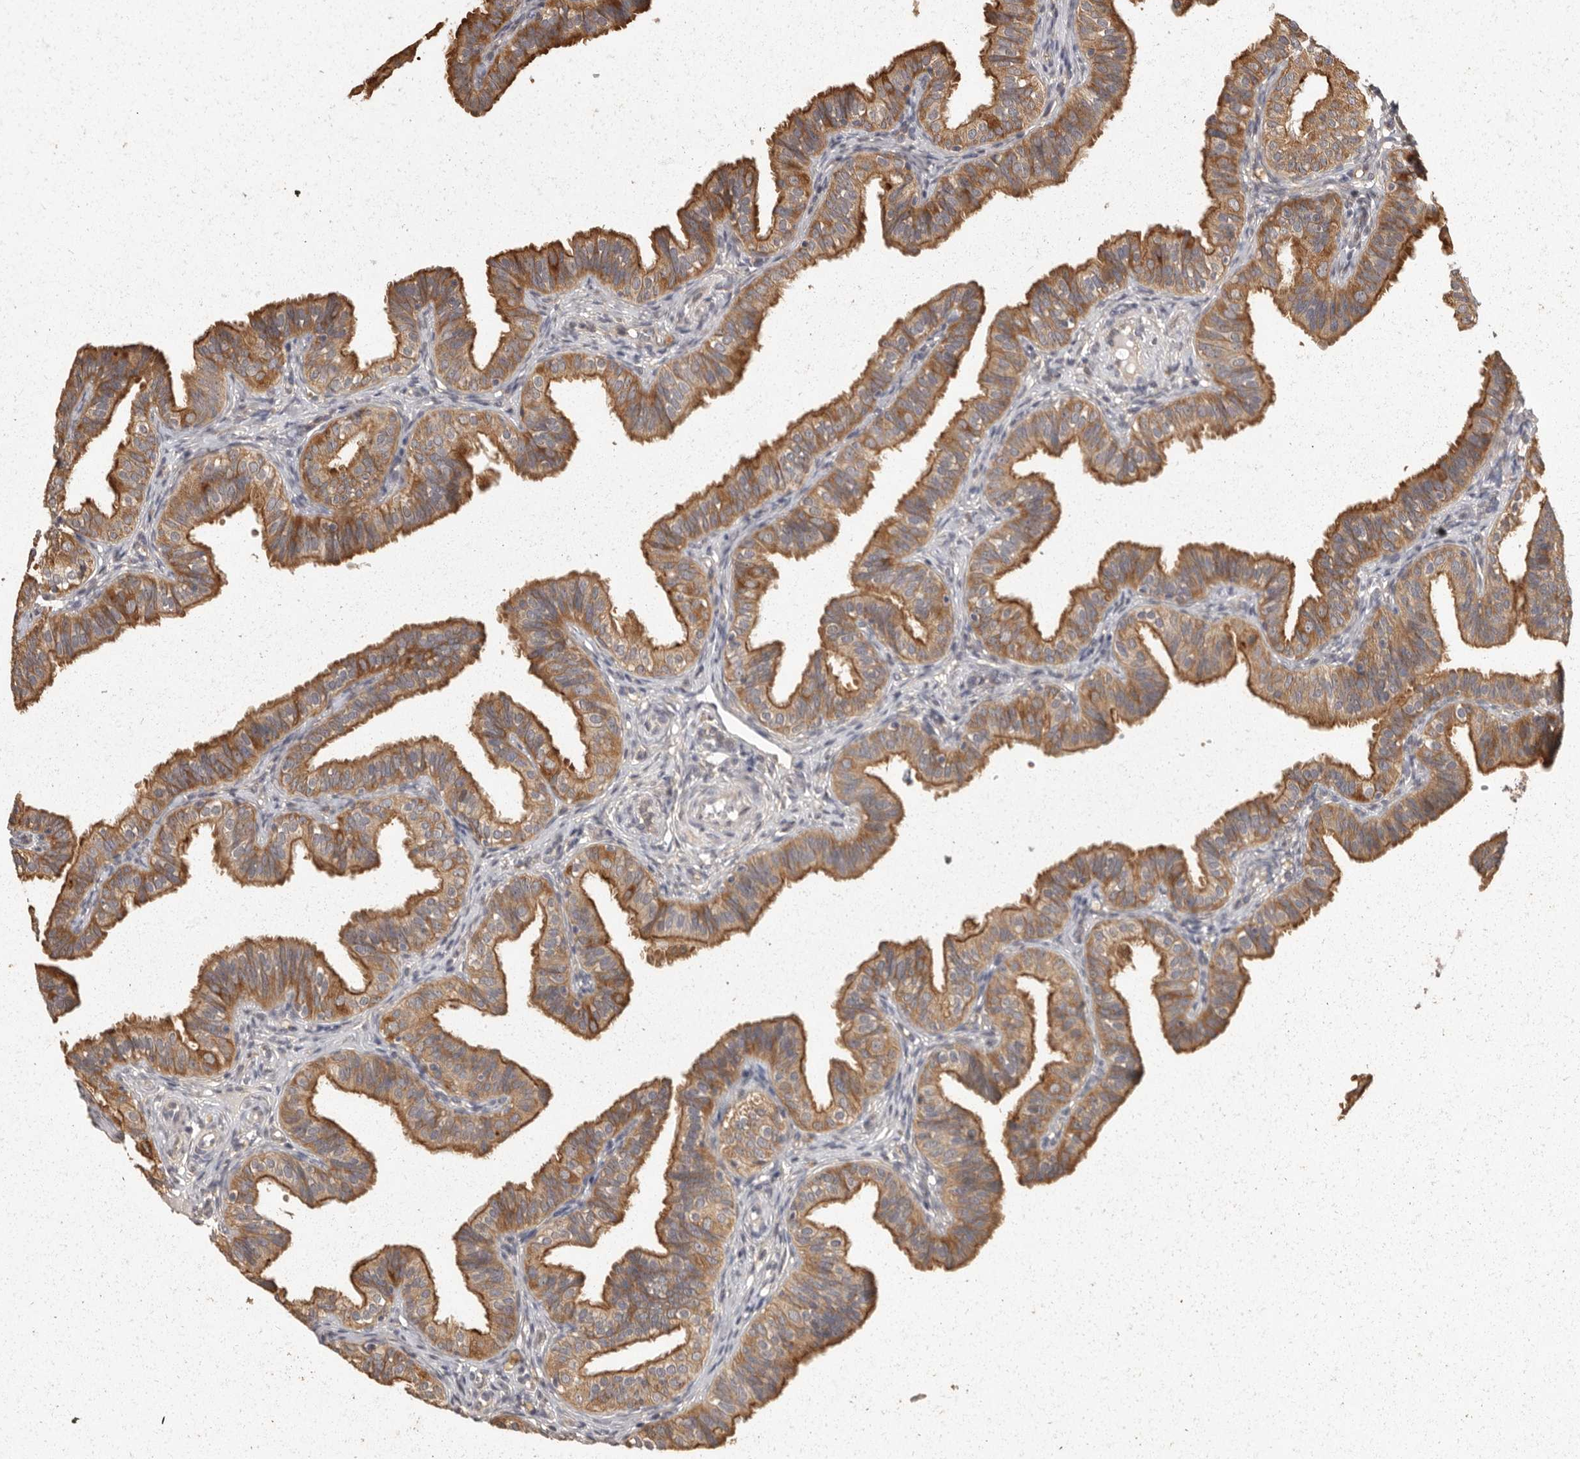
{"staining": {"intensity": "moderate", "quantity": ">75%", "location": "cytoplasmic/membranous"}, "tissue": "fallopian tube", "cell_type": "Glandular cells", "image_type": "normal", "snomed": [{"axis": "morphology", "description": "Normal tissue, NOS"}, {"axis": "topography", "description": "Fallopian tube"}], "caption": "Moderate cytoplasmic/membranous positivity for a protein is seen in about >75% of glandular cells of benign fallopian tube using immunohistochemistry.", "gene": "BAIAP2", "patient": {"sex": "female", "age": 35}}